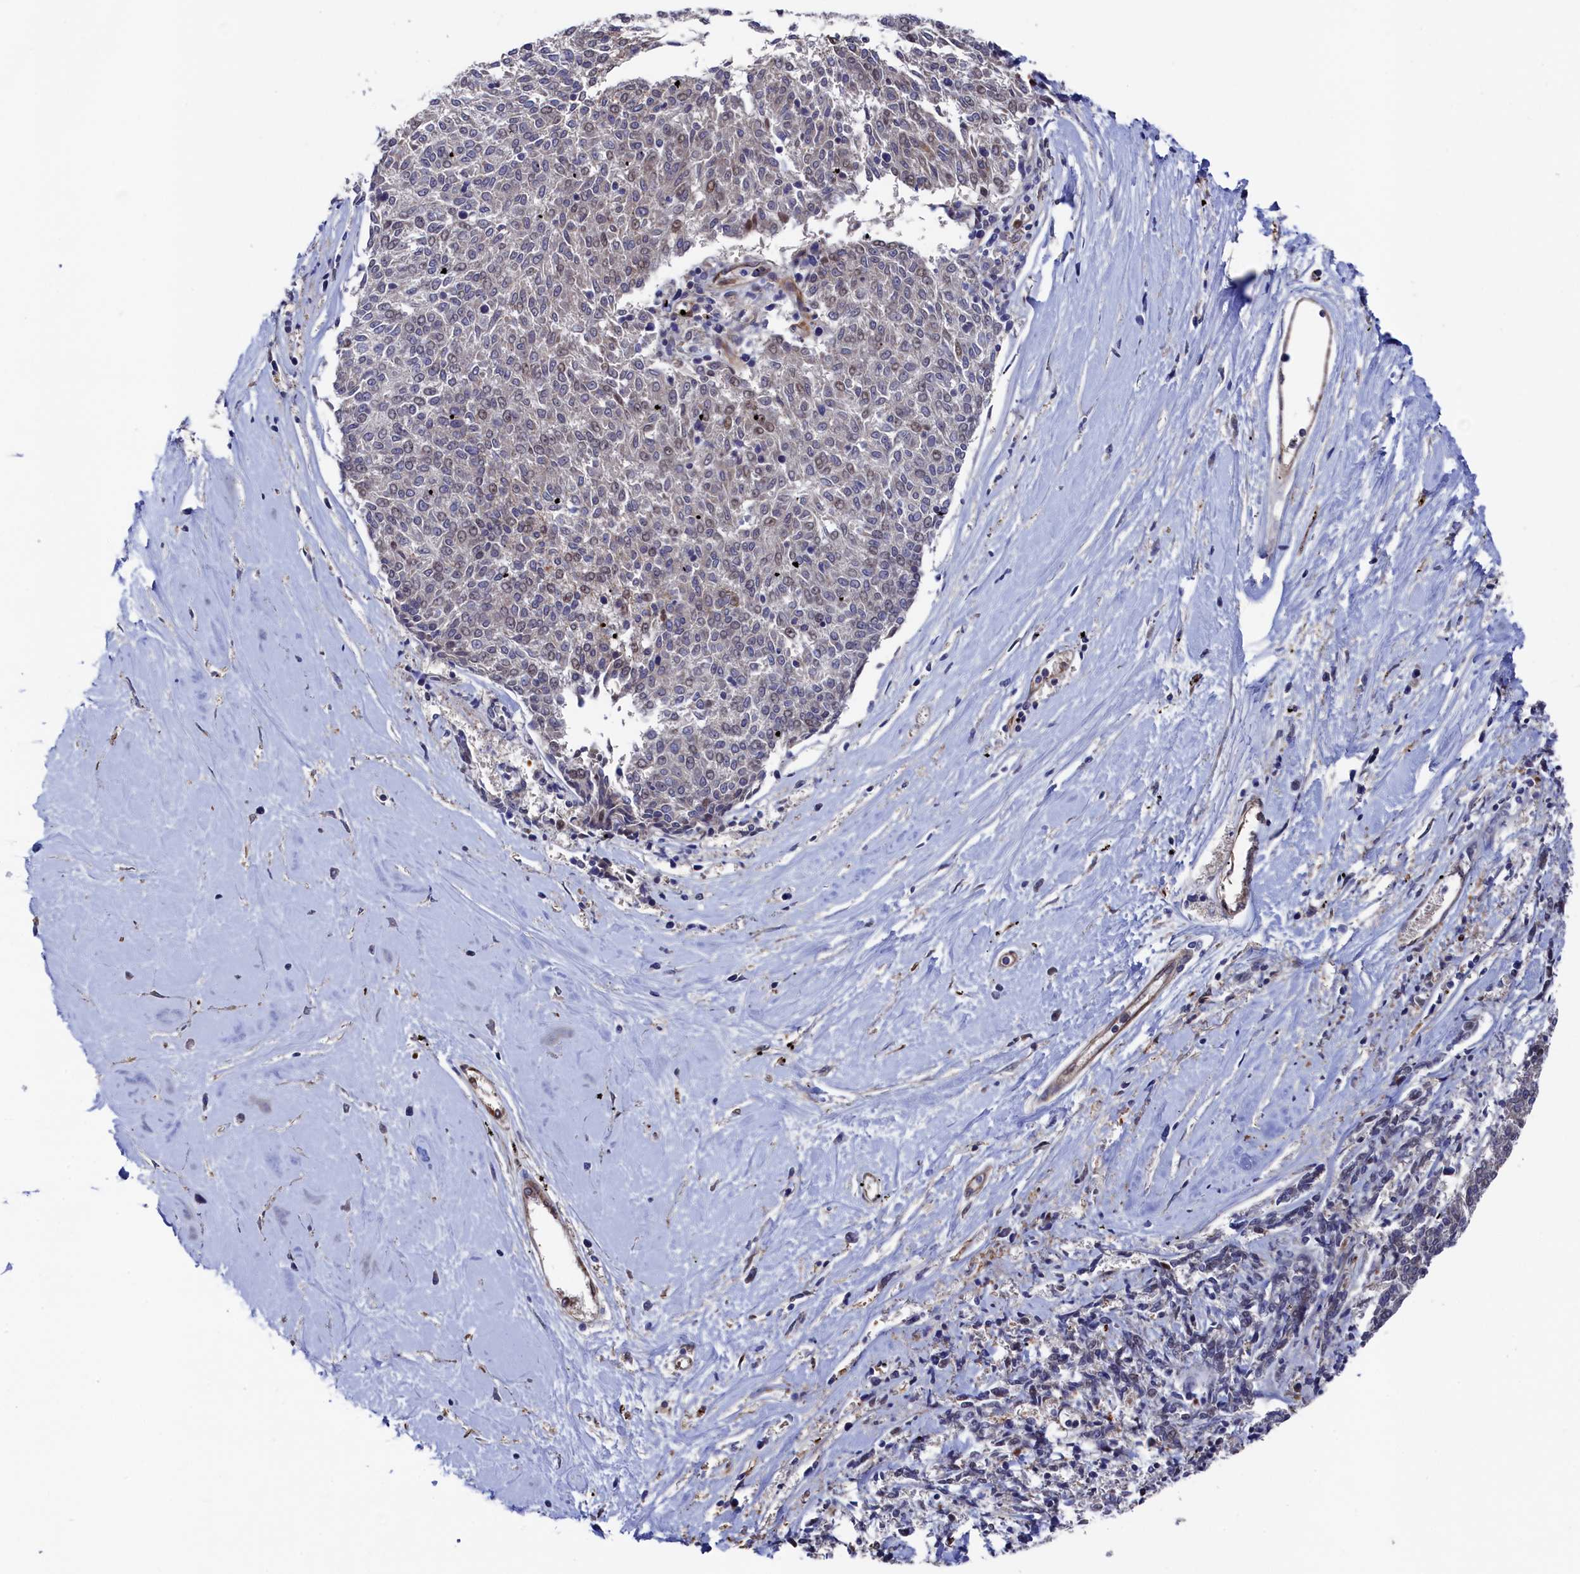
{"staining": {"intensity": "weak", "quantity": "<25%", "location": "cytoplasmic/membranous,nuclear"}, "tissue": "melanoma", "cell_type": "Tumor cells", "image_type": "cancer", "snomed": [{"axis": "morphology", "description": "Malignant melanoma, NOS"}, {"axis": "topography", "description": "Skin"}], "caption": "Human melanoma stained for a protein using immunohistochemistry shows no positivity in tumor cells.", "gene": "ZNF891", "patient": {"sex": "female", "age": 72}}